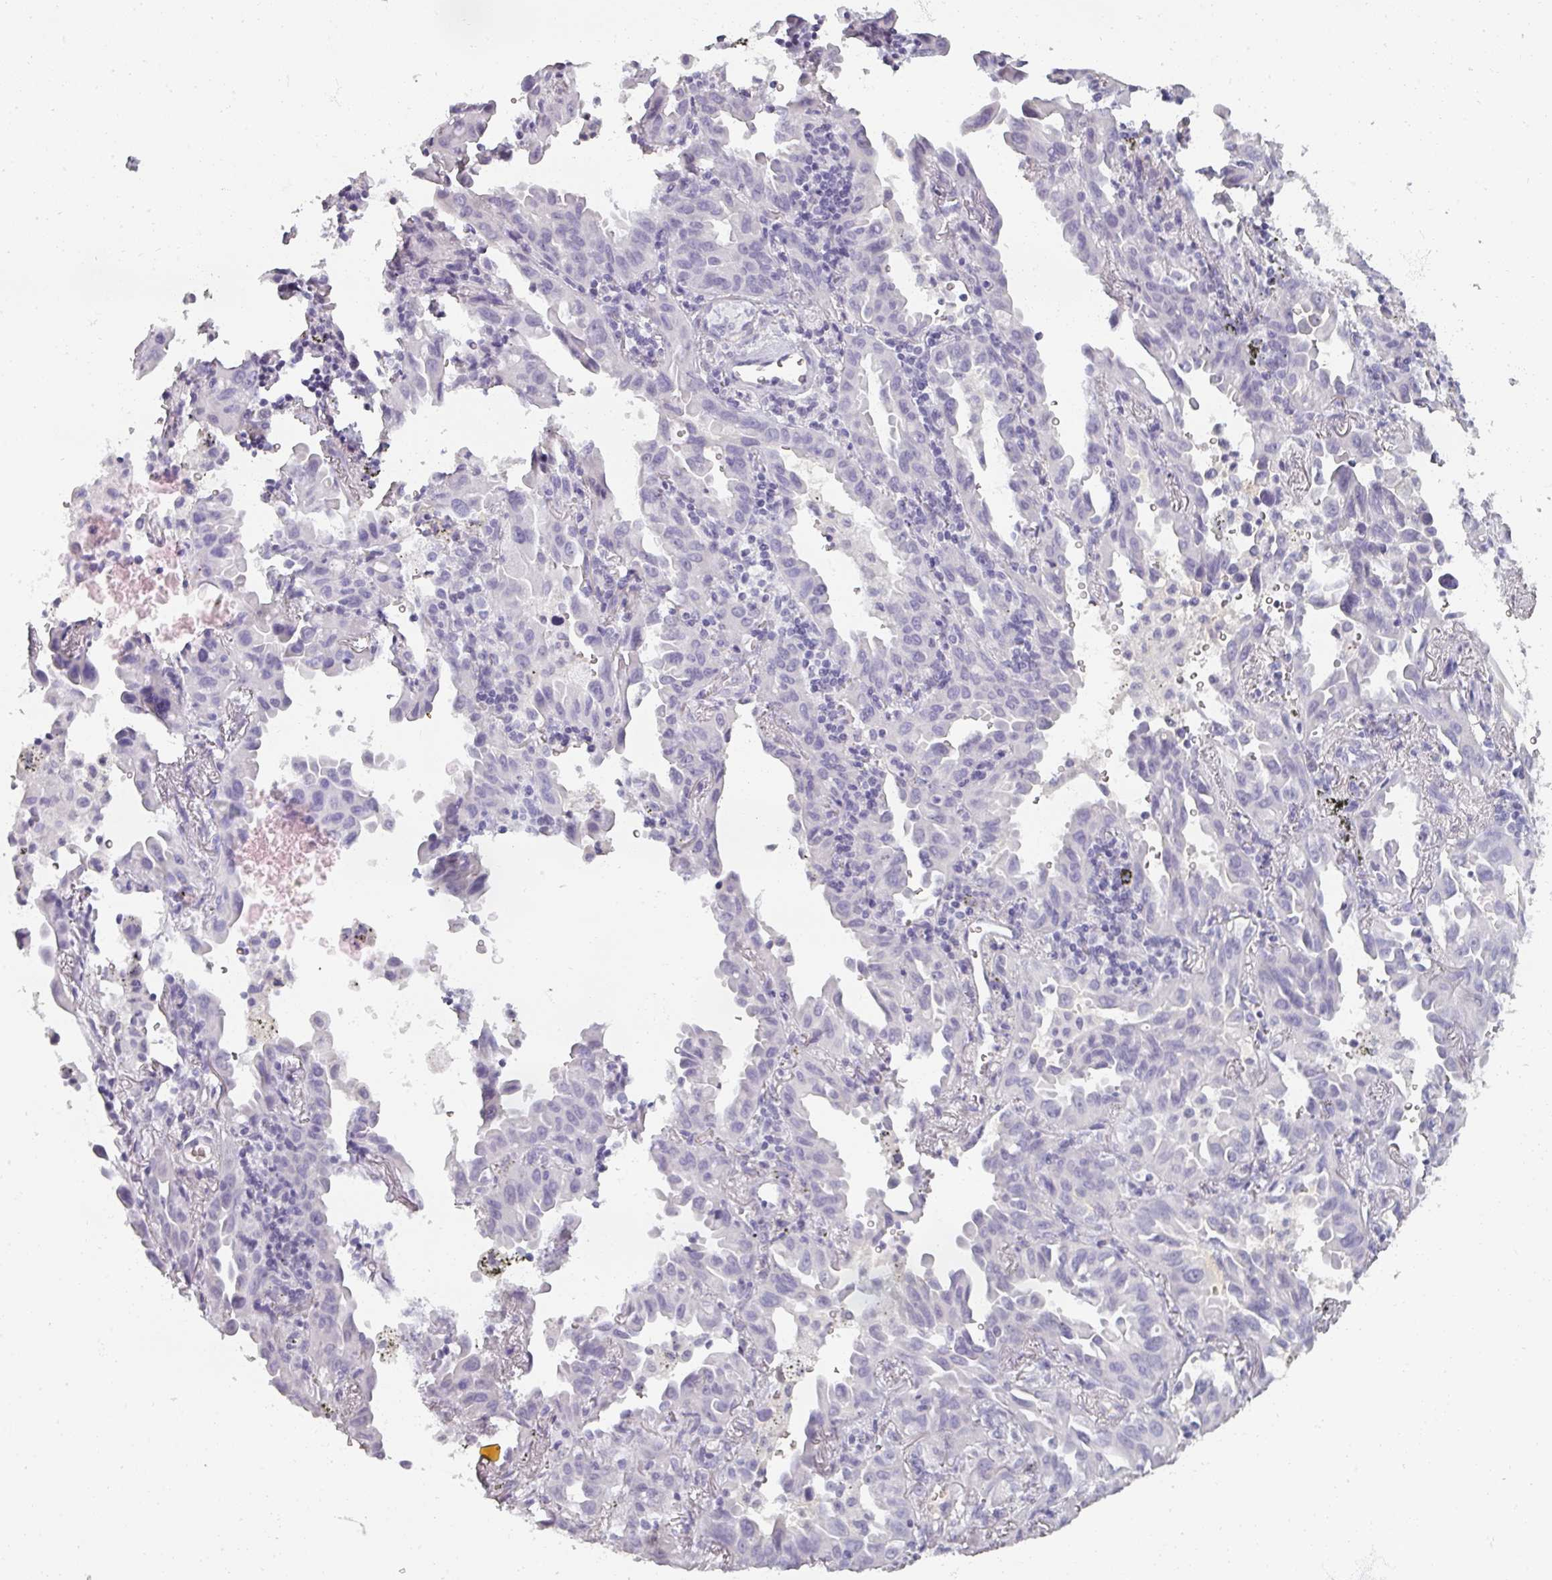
{"staining": {"intensity": "negative", "quantity": "none", "location": "none"}, "tissue": "lung cancer", "cell_type": "Tumor cells", "image_type": "cancer", "snomed": [{"axis": "morphology", "description": "Adenocarcinoma, NOS"}, {"axis": "topography", "description": "Lung"}], "caption": "Immunohistochemistry (IHC) image of lung cancer stained for a protein (brown), which exhibits no staining in tumor cells.", "gene": "REG3G", "patient": {"sex": "male", "age": 68}}